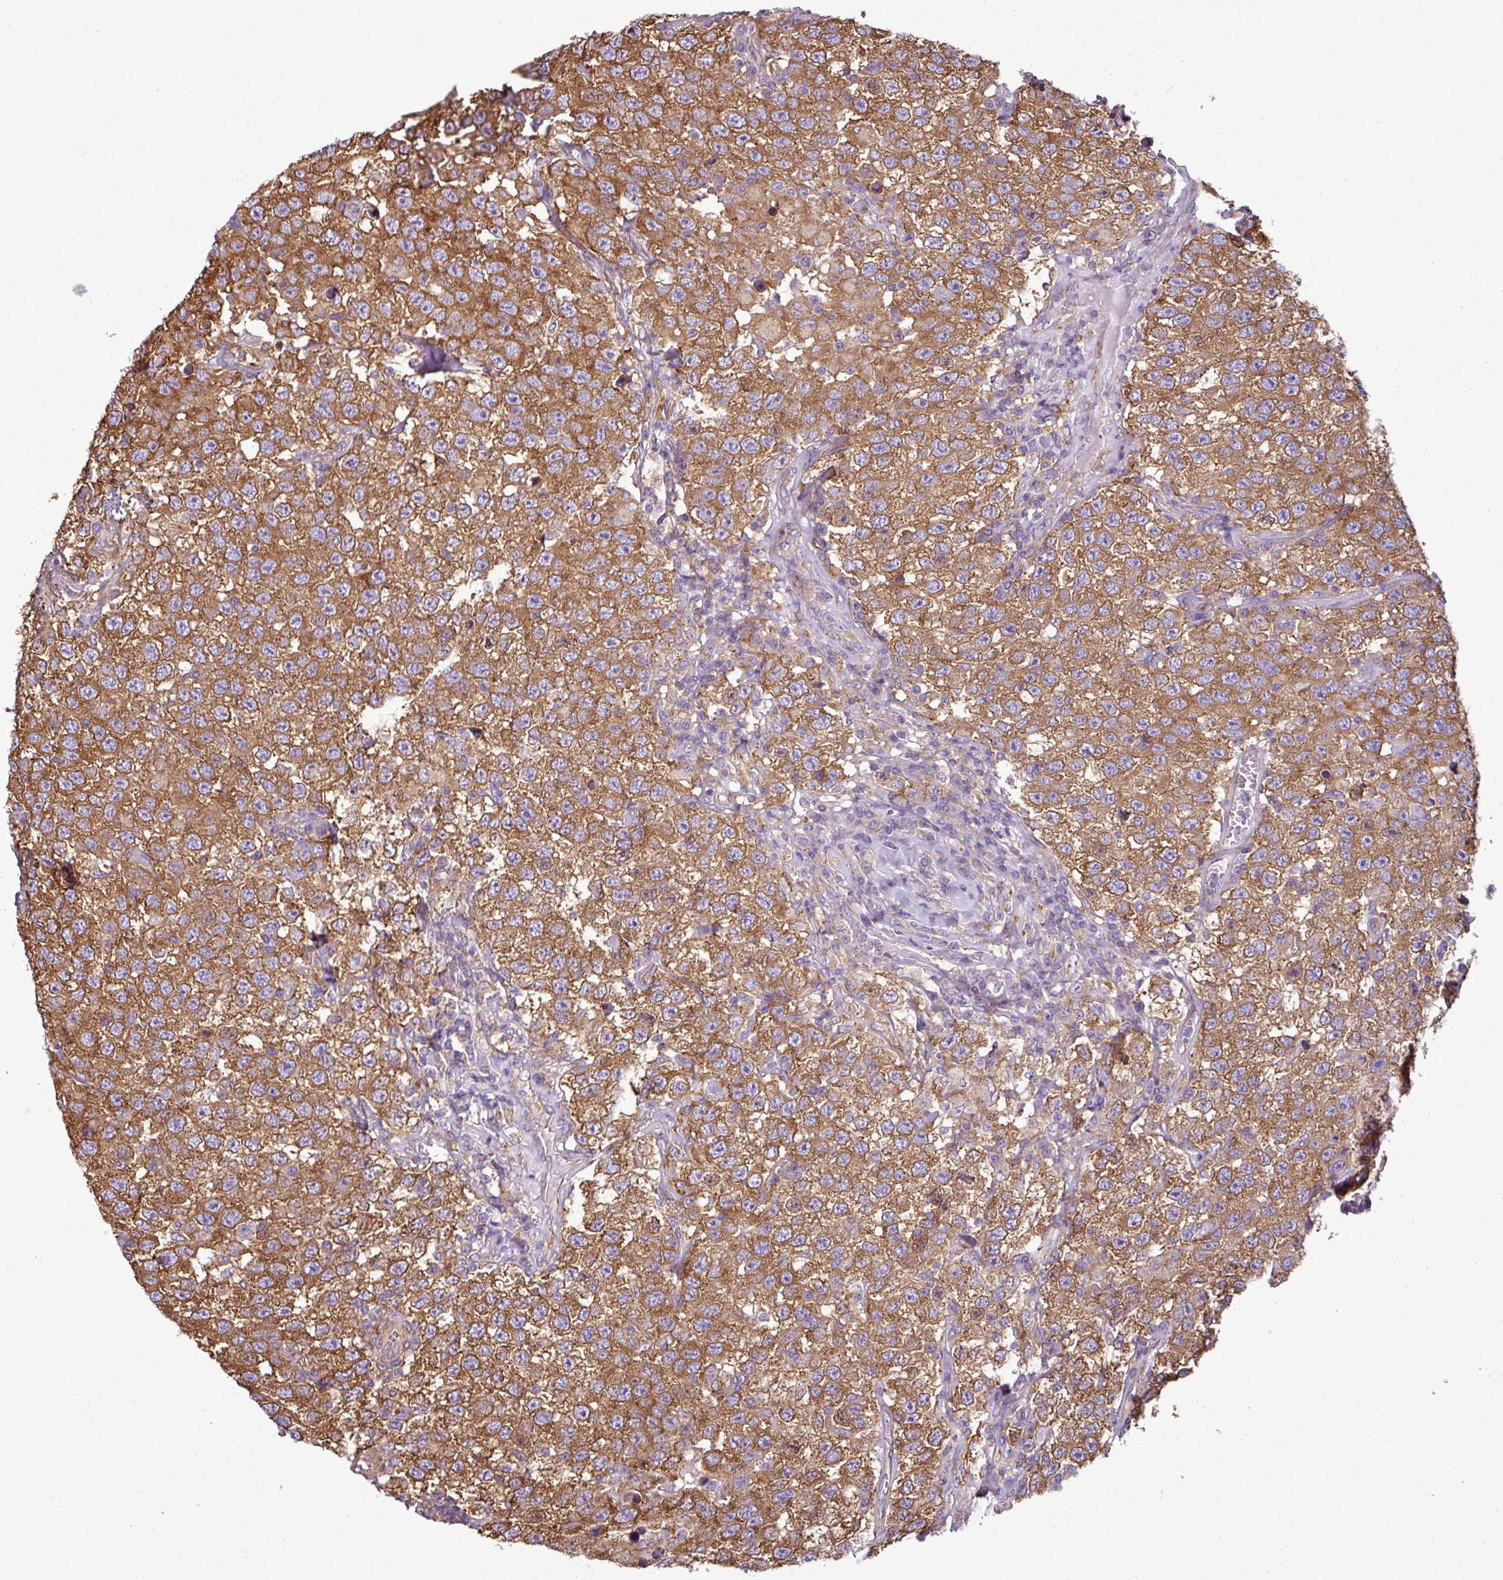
{"staining": {"intensity": "moderate", "quantity": ">75%", "location": "cytoplasmic/membranous"}, "tissue": "testis cancer", "cell_type": "Tumor cells", "image_type": "cancer", "snomed": [{"axis": "morphology", "description": "Seminoma, NOS"}, {"axis": "topography", "description": "Testis"}], "caption": "Immunohistochemistry micrograph of human testis cancer (seminoma) stained for a protein (brown), which exhibits medium levels of moderate cytoplasmic/membranous expression in about >75% of tumor cells.", "gene": "PACSIN2", "patient": {"sex": "male", "age": 41}}